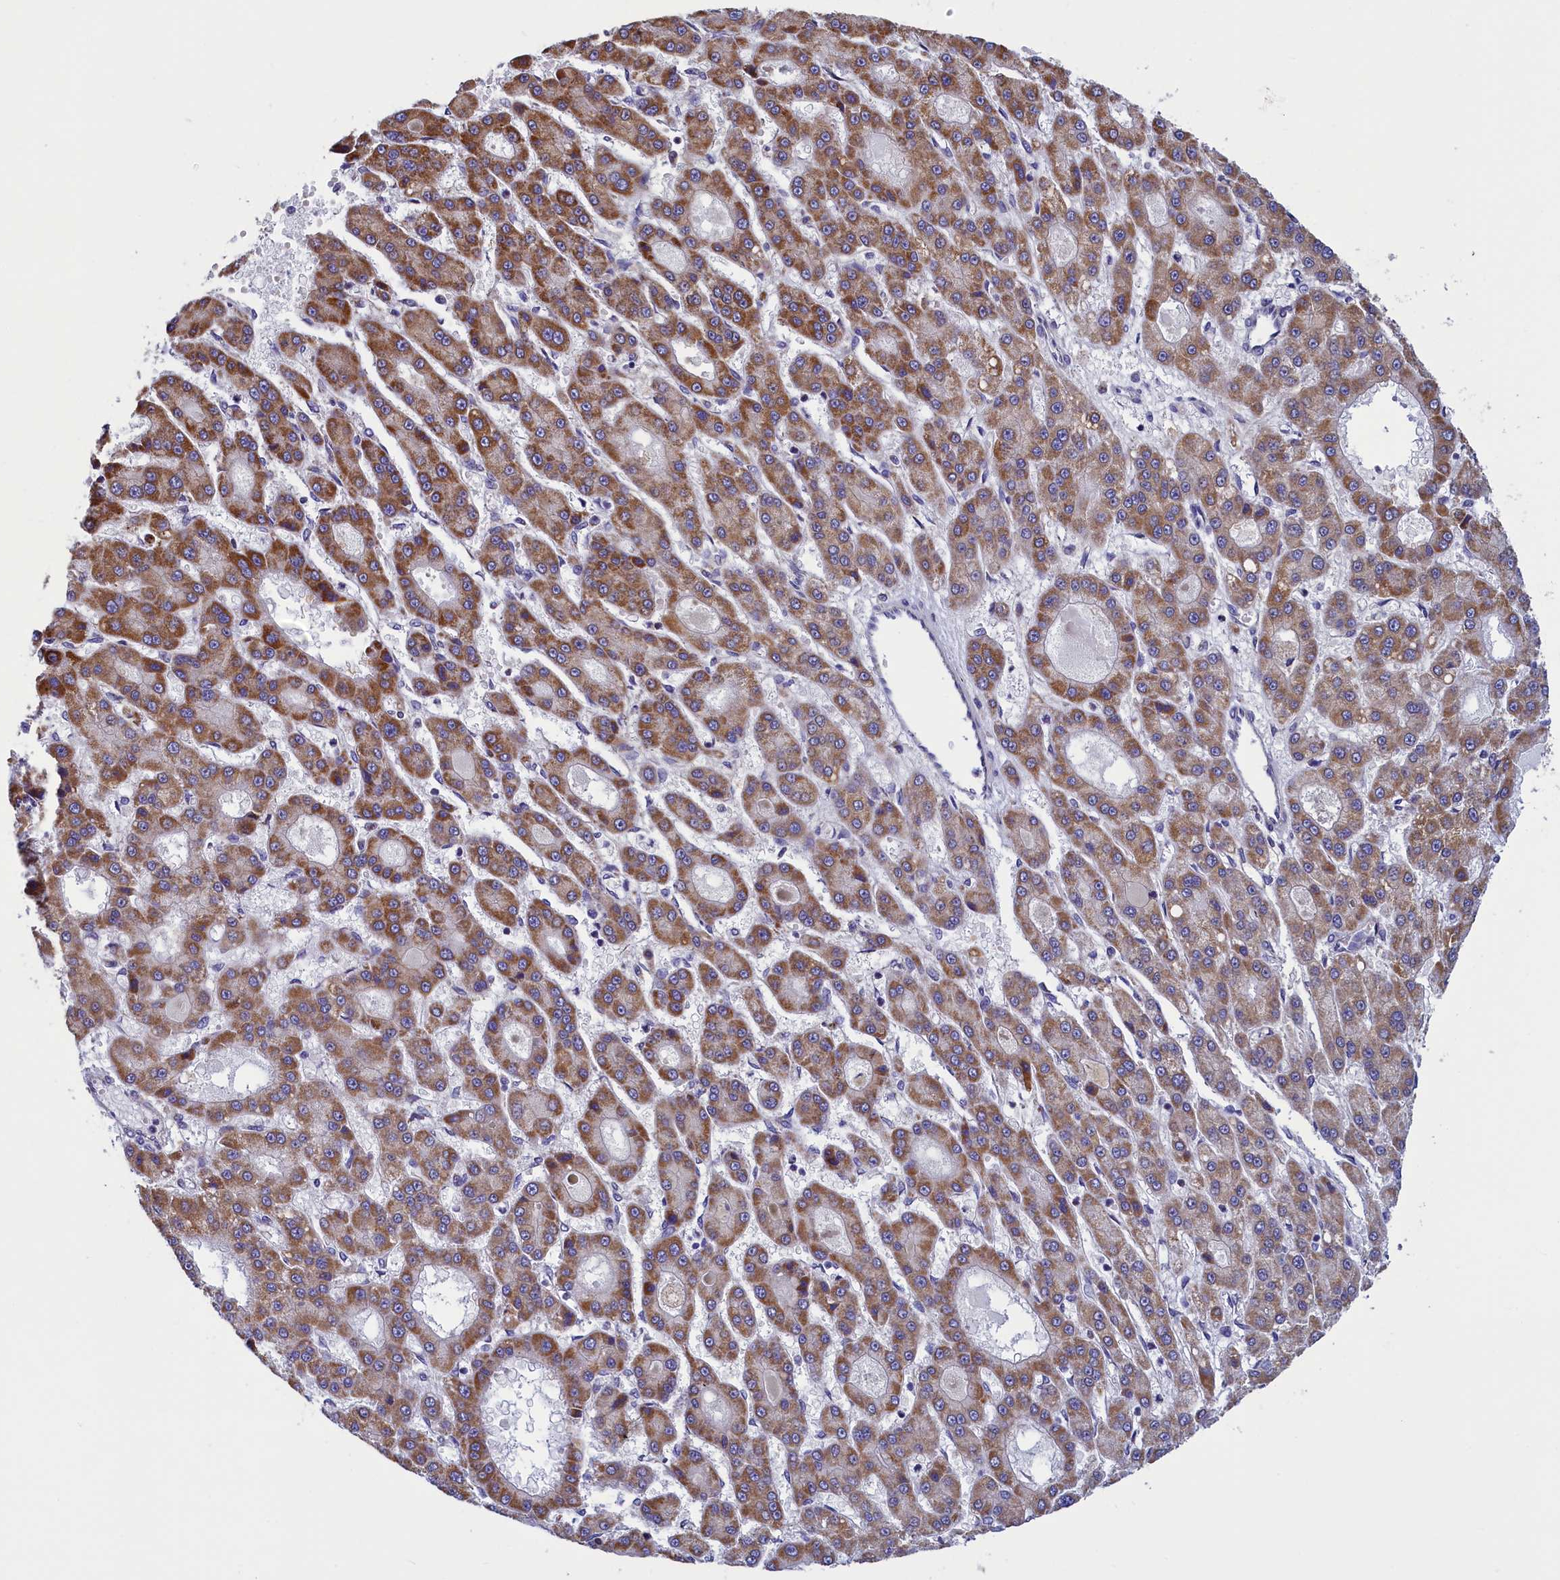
{"staining": {"intensity": "moderate", "quantity": ">75%", "location": "cytoplasmic/membranous"}, "tissue": "liver cancer", "cell_type": "Tumor cells", "image_type": "cancer", "snomed": [{"axis": "morphology", "description": "Carcinoma, Hepatocellular, NOS"}, {"axis": "topography", "description": "Liver"}], "caption": "Hepatocellular carcinoma (liver) stained for a protein (brown) reveals moderate cytoplasmic/membranous positive staining in approximately >75% of tumor cells.", "gene": "IFT122", "patient": {"sex": "male", "age": 70}}